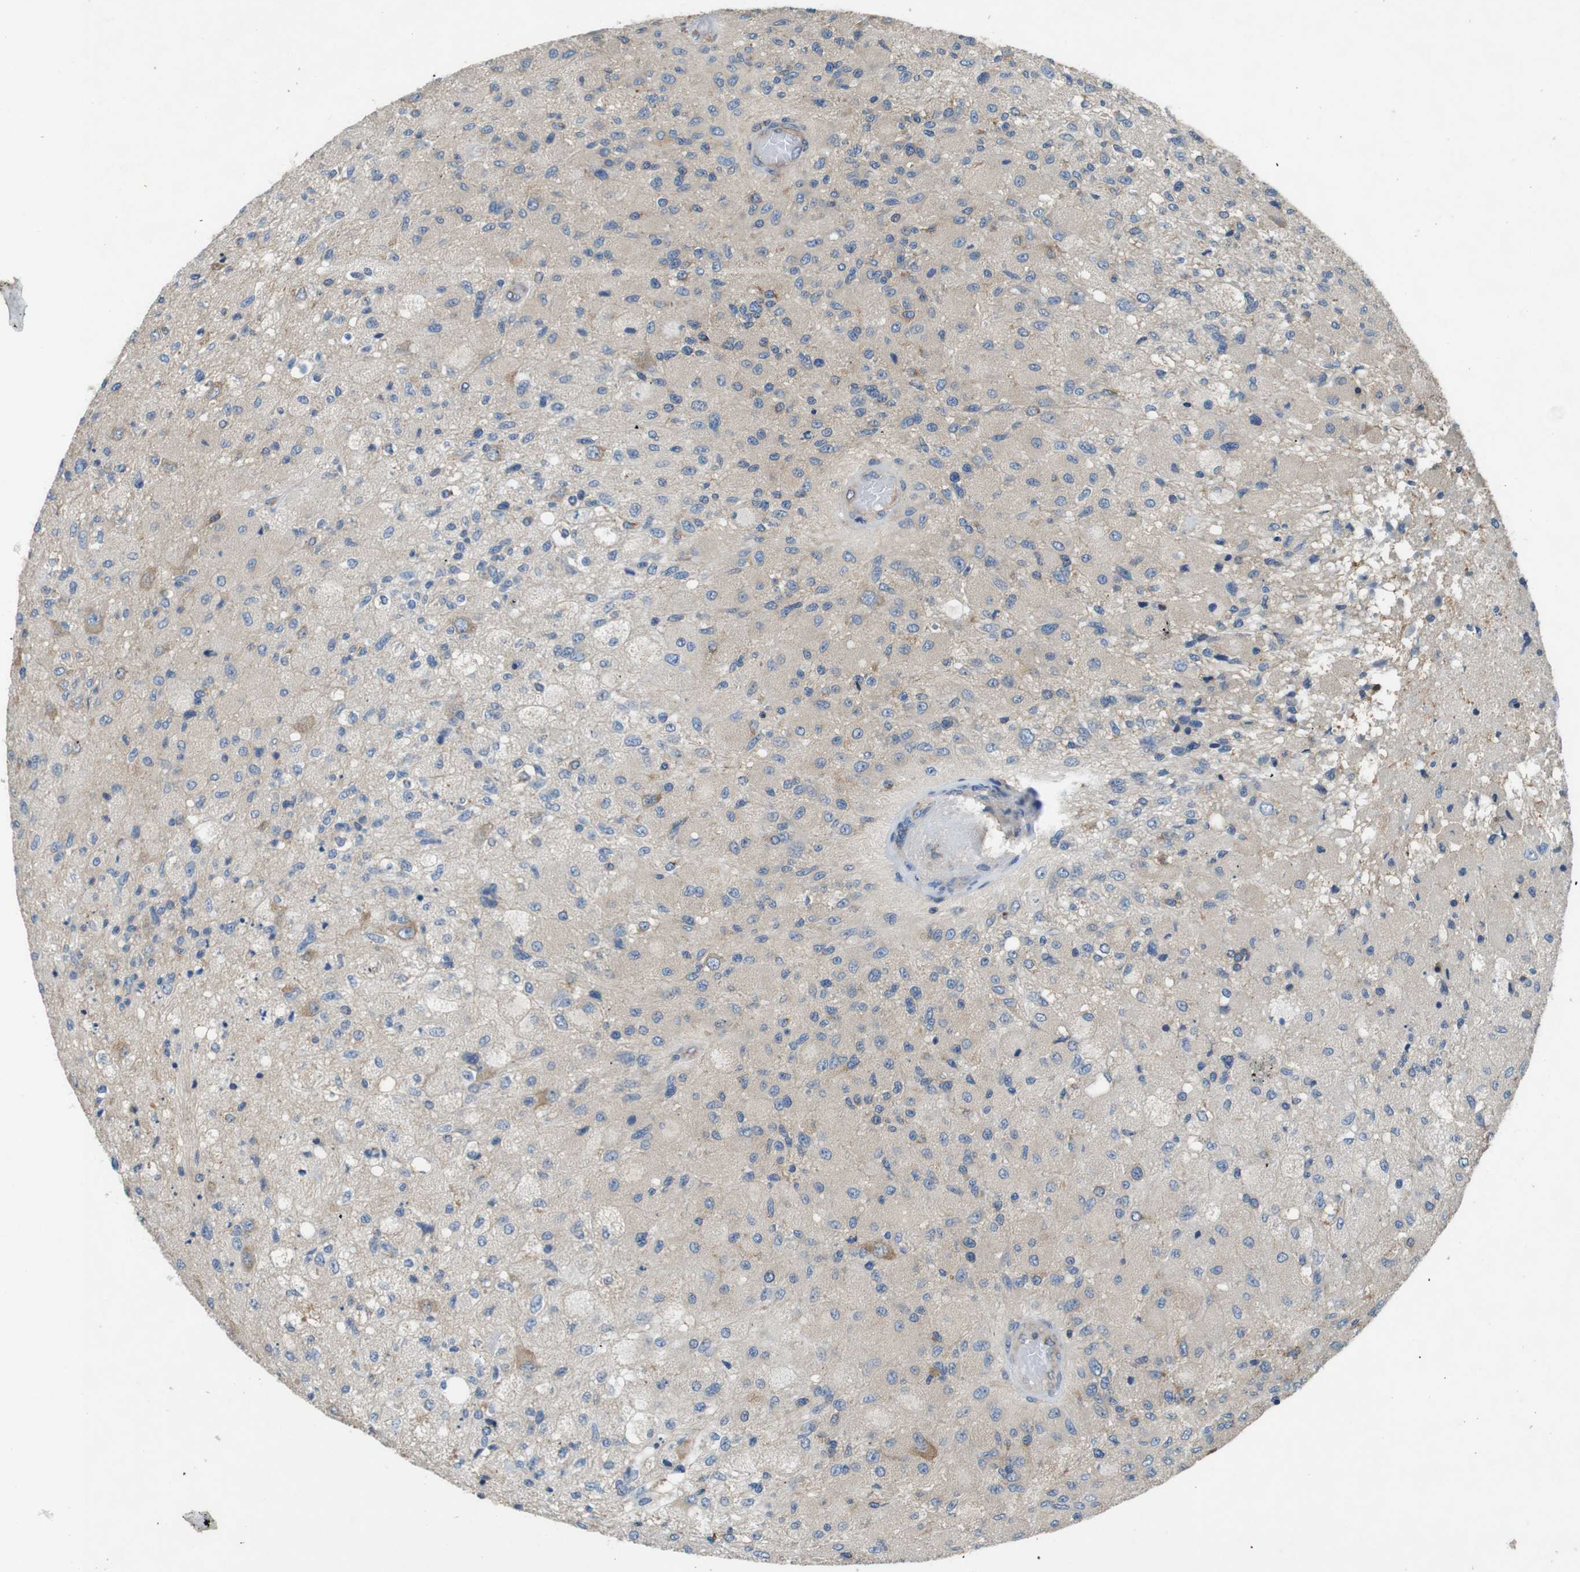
{"staining": {"intensity": "weak", "quantity": "<25%", "location": "cytoplasmic/membranous"}, "tissue": "glioma", "cell_type": "Tumor cells", "image_type": "cancer", "snomed": [{"axis": "morphology", "description": "Normal tissue, NOS"}, {"axis": "morphology", "description": "Glioma, malignant, High grade"}, {"axis": "topography", "description": "Cerebral cortex"}], "caption": "The histopathology image exhibits no staining of tumor cells in glioma.", "gene": "DCTN1", "patient": {"sex": "male", "age": 77}}